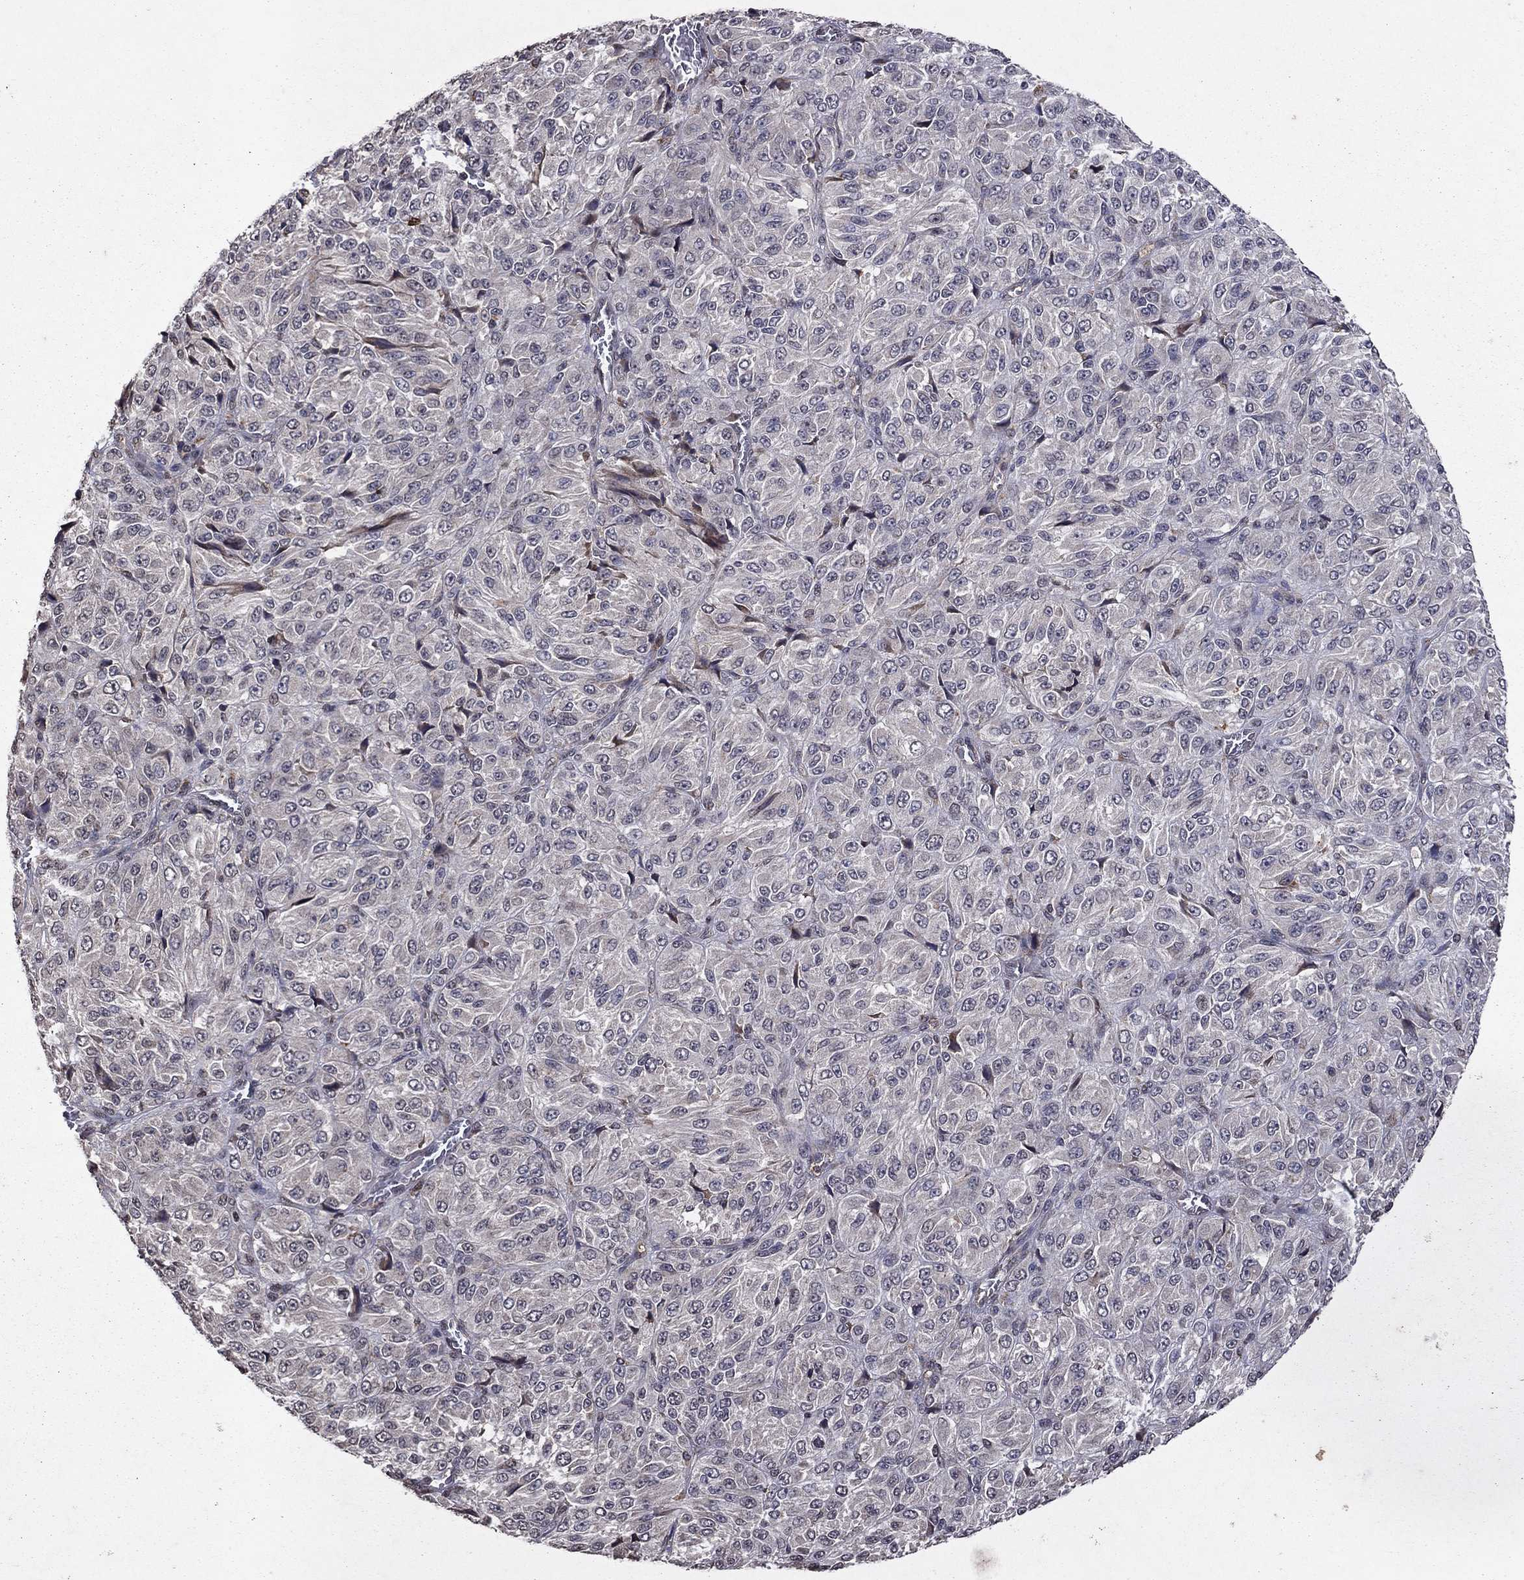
{"staining": {"intensity": "negative", "quantity": "none", "location": "none"}, "tissue": "melanoma", "cell_type": "Tumor cells", "image_type": "cancer", "snomed": [{"axis": "morphology", "description": "Malignant melanoma, Metastatic site"}, {"axis": "topography", "description": "Brain"}], "caption": "Immunohistochemical staining of malignant melanoma (metastatic site) reveals no significant positivity in tumor cells. (DAB (3,3'-diaminobenzidine) immunohistochemistry (IHC) visualized using brightfield microscopy, high magnification).", "gene": "NLGN1", "patient": {"sex": "female", "age": 56}}